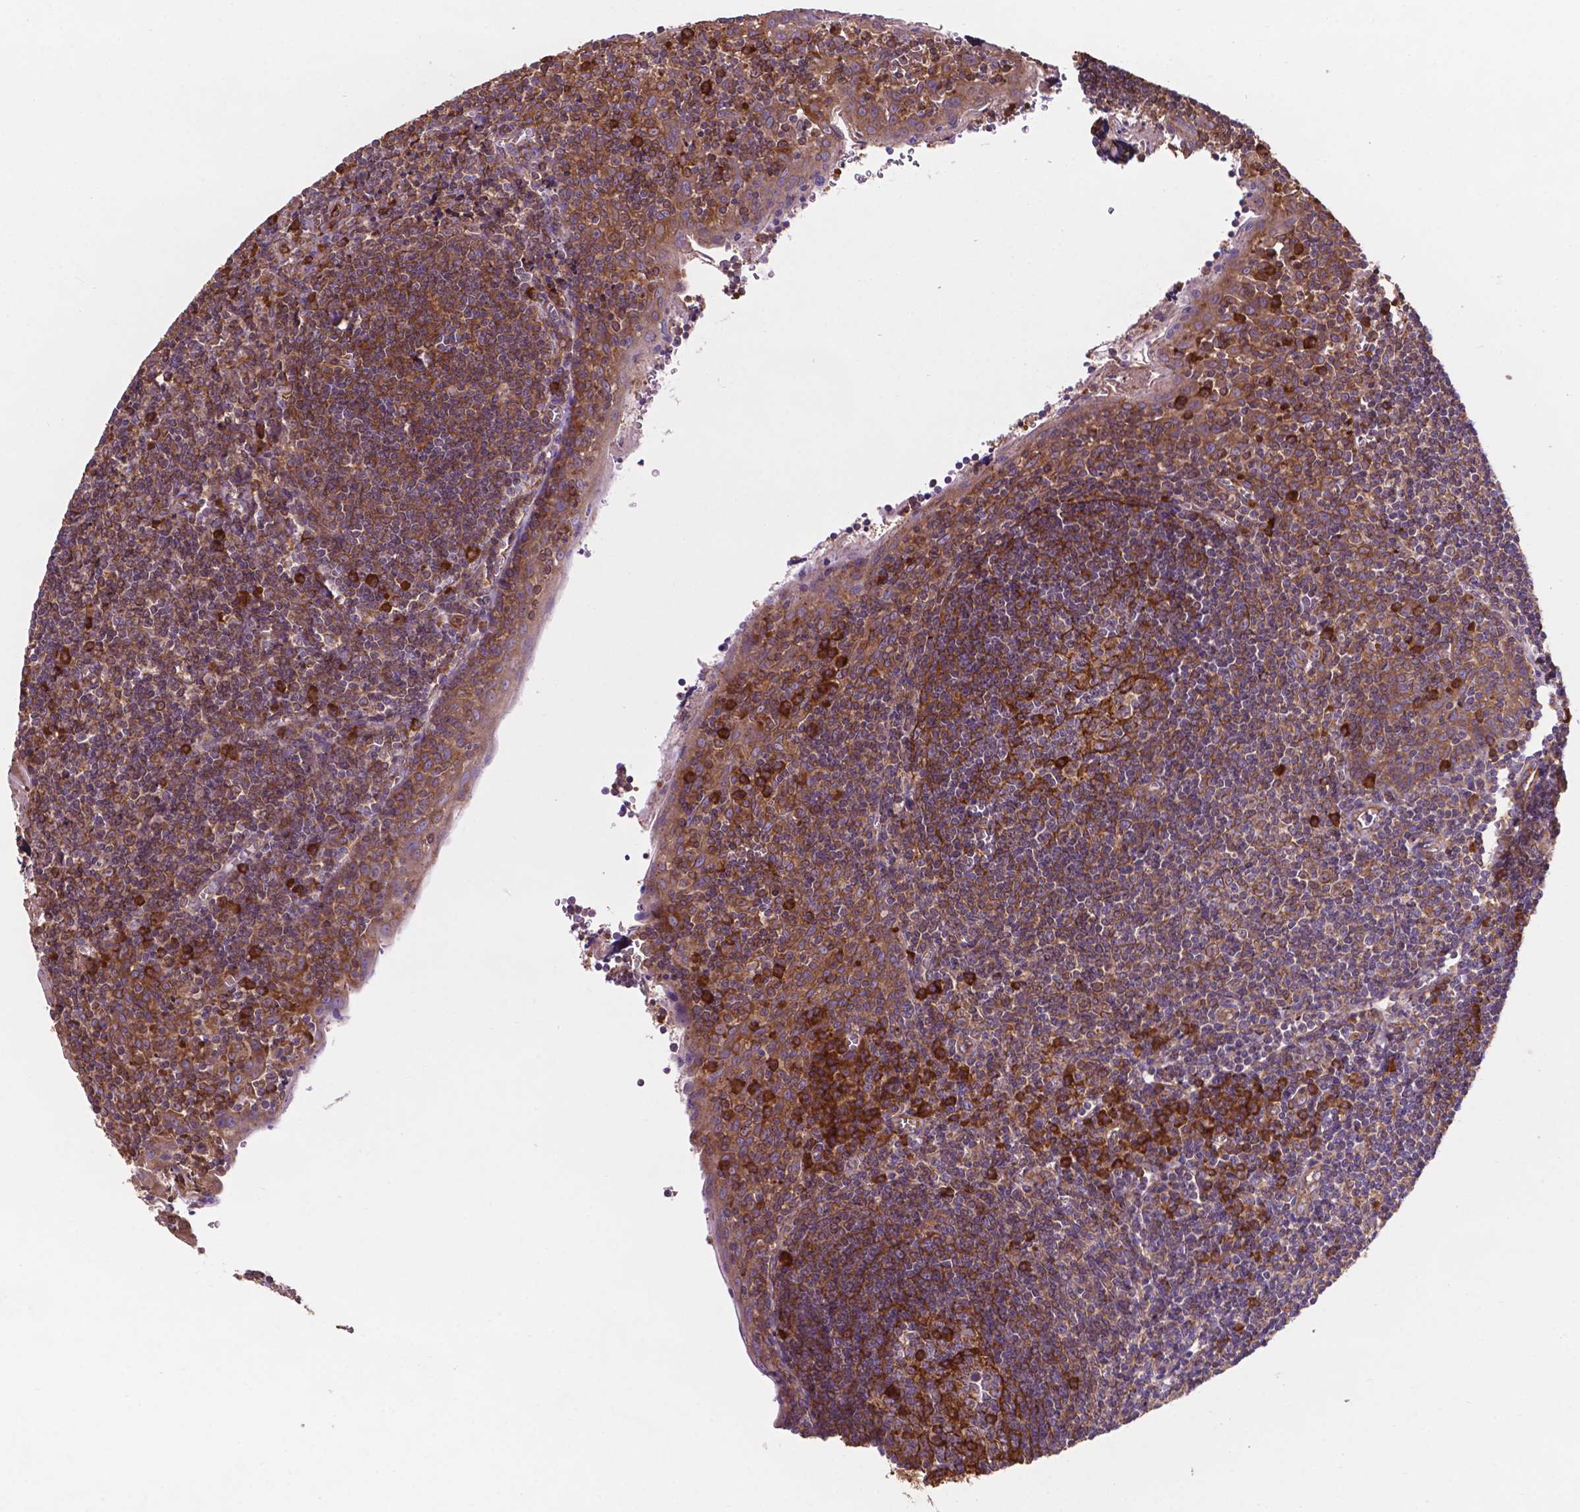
{"staining": {"intensity": "strong", "quantity": "<25%", "location": "cytoplasmic/membranous"}, "tissue": "tonsil", "cell_type": "Non-germinal center cells", "image_type": "normal", "snomed": [{"axis": "morphology", "description": "Normal tissue, NOS"}, {"axis": "morphology", "description": "Inflammation, NOS"}, {"axis": "topography", "description": "Tonsil"}], "caption": "IHC (DAB) staining of normal tonsil reveals strong cytoplasmic/membranous protein staining in about <25% of non-germinal center cells.", "gene": "CCDC71L", "patient": {"sex": "female", "age": 31}}